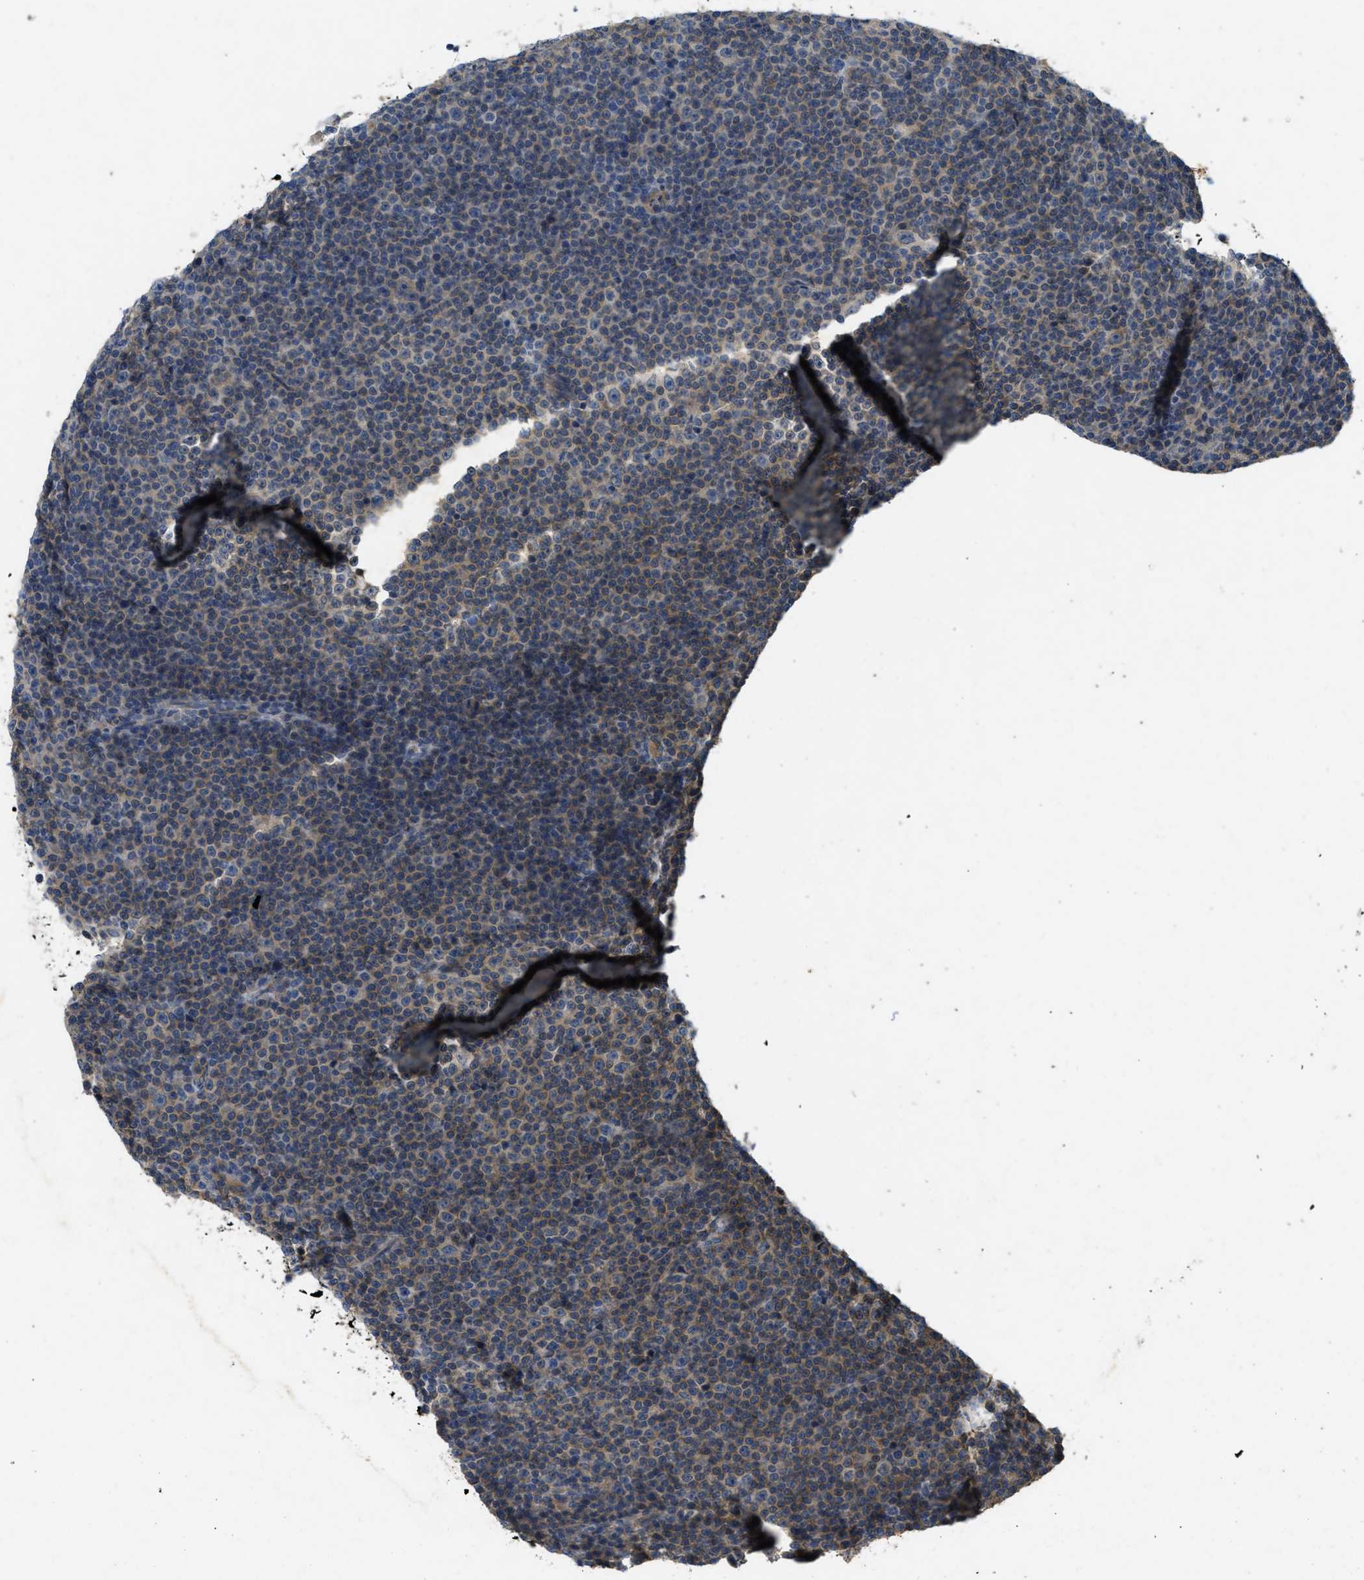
{"staining": {"intensity": "negative", "quantity": "none", "location": "none"}, "tissue": "lymphoma", "cell_type": "Tumor cells", "image_type": "cancer", "snomed": [{"axis": "morphology", "description": "Malignant lymphoma, non-Hodgkin's type, Low grade"}, {"axis": "topography", "description": "Lymph node"}], "caption": "This is an immunohistochemistry histopathology image of human lymphoma. There is no expression in tumor cells.", "gene": "PPP3CA", "patient": {"sex": "female", "age": 67}}